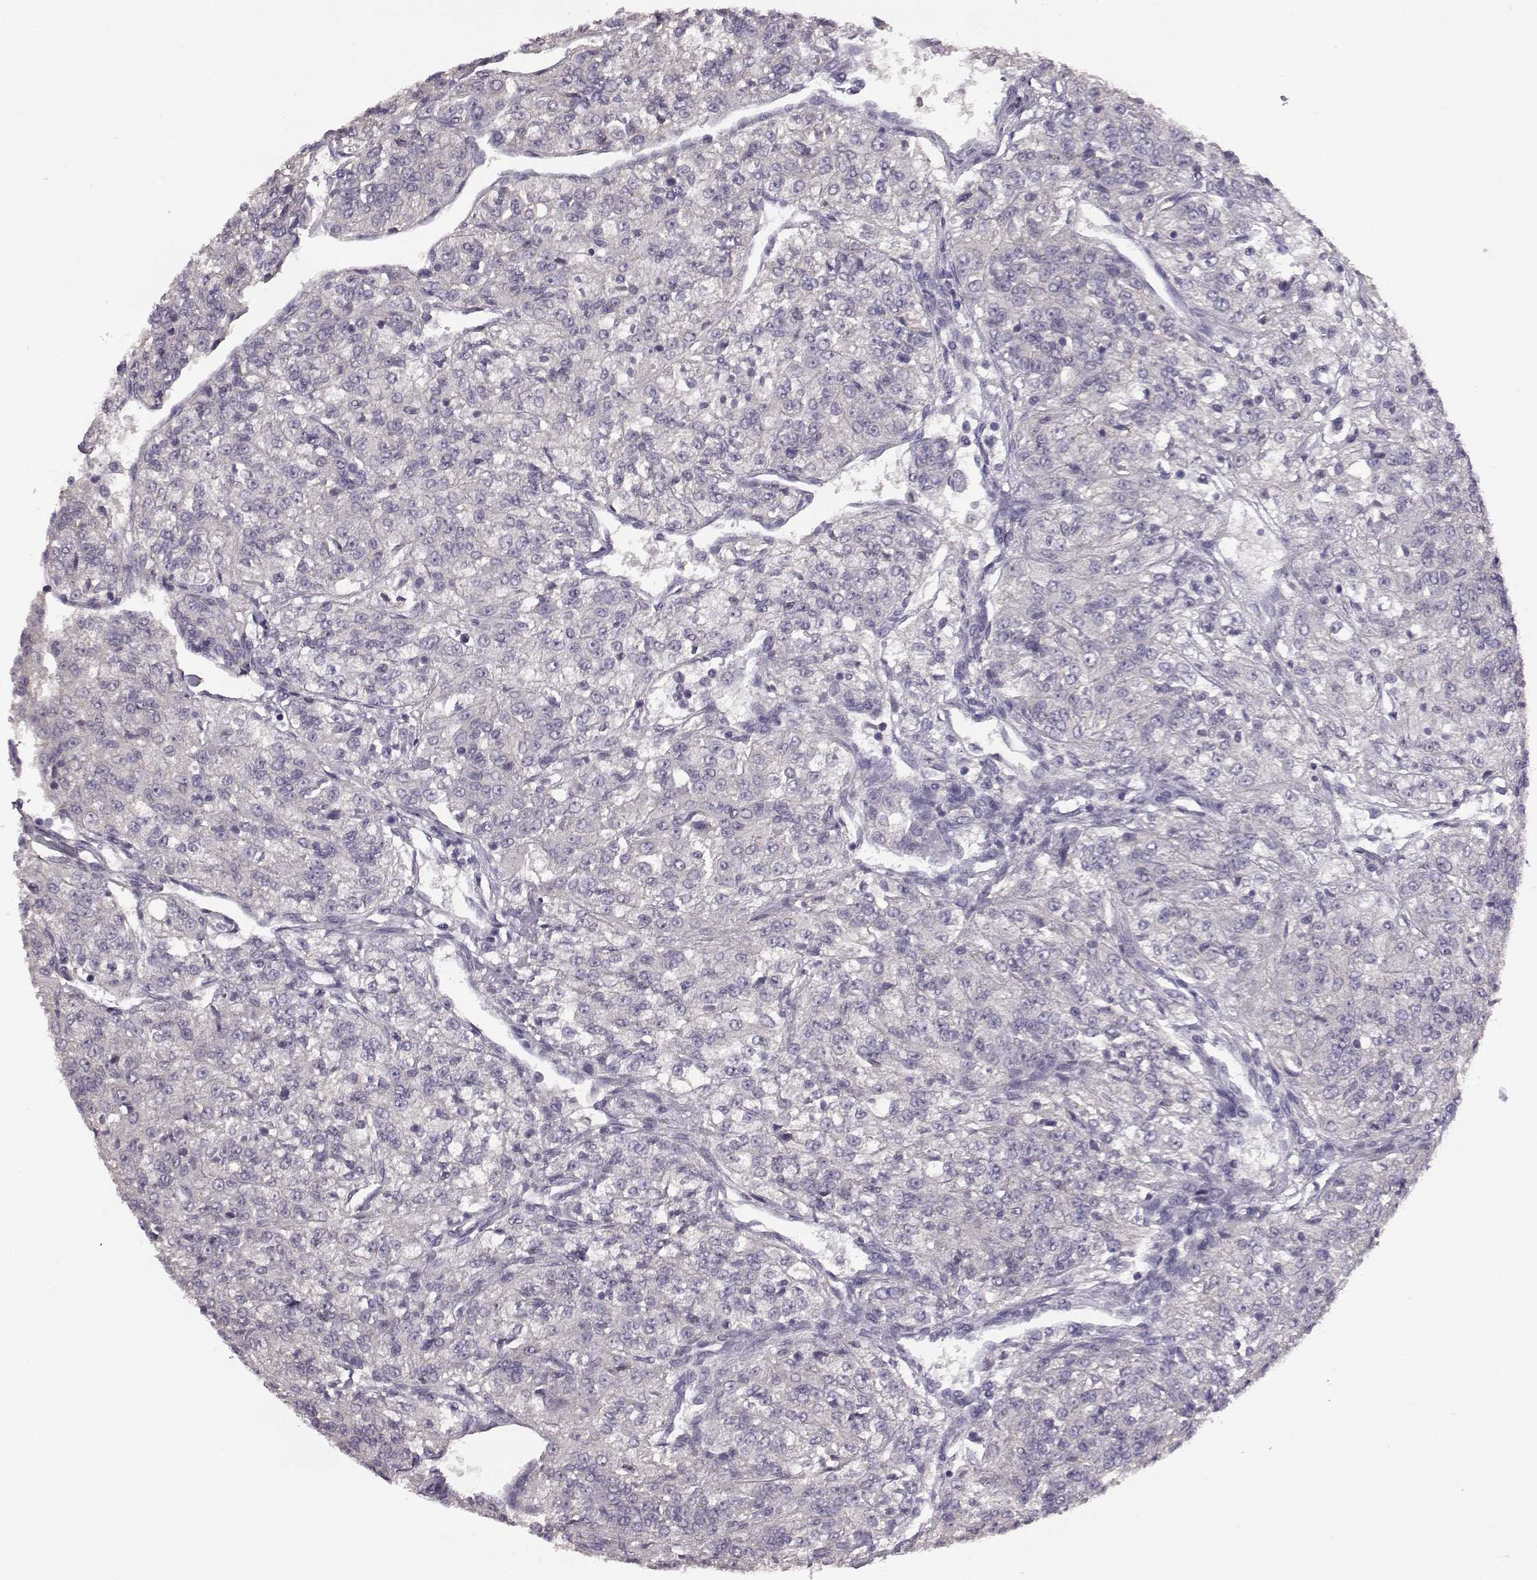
{"staining": {"intensity": "negative", "quantity": "none", "location": "none"}, "tissue": "renal cancer", "cell_type": "Tumor cells", "image_type": "cancer", "snomed": [{"axis": "morphology", "description": "Adenocarcinoma, NOS"}, {"axis": "topography", "description": "Kidney"}], "caption": "This is an immunohistochemistry (IHC) micrograph of human adenocarcinoma (renal). There is no positivity in tumor cells.", "gene": "SPAG17", "patient": {"sex": "female", "age": 63}}